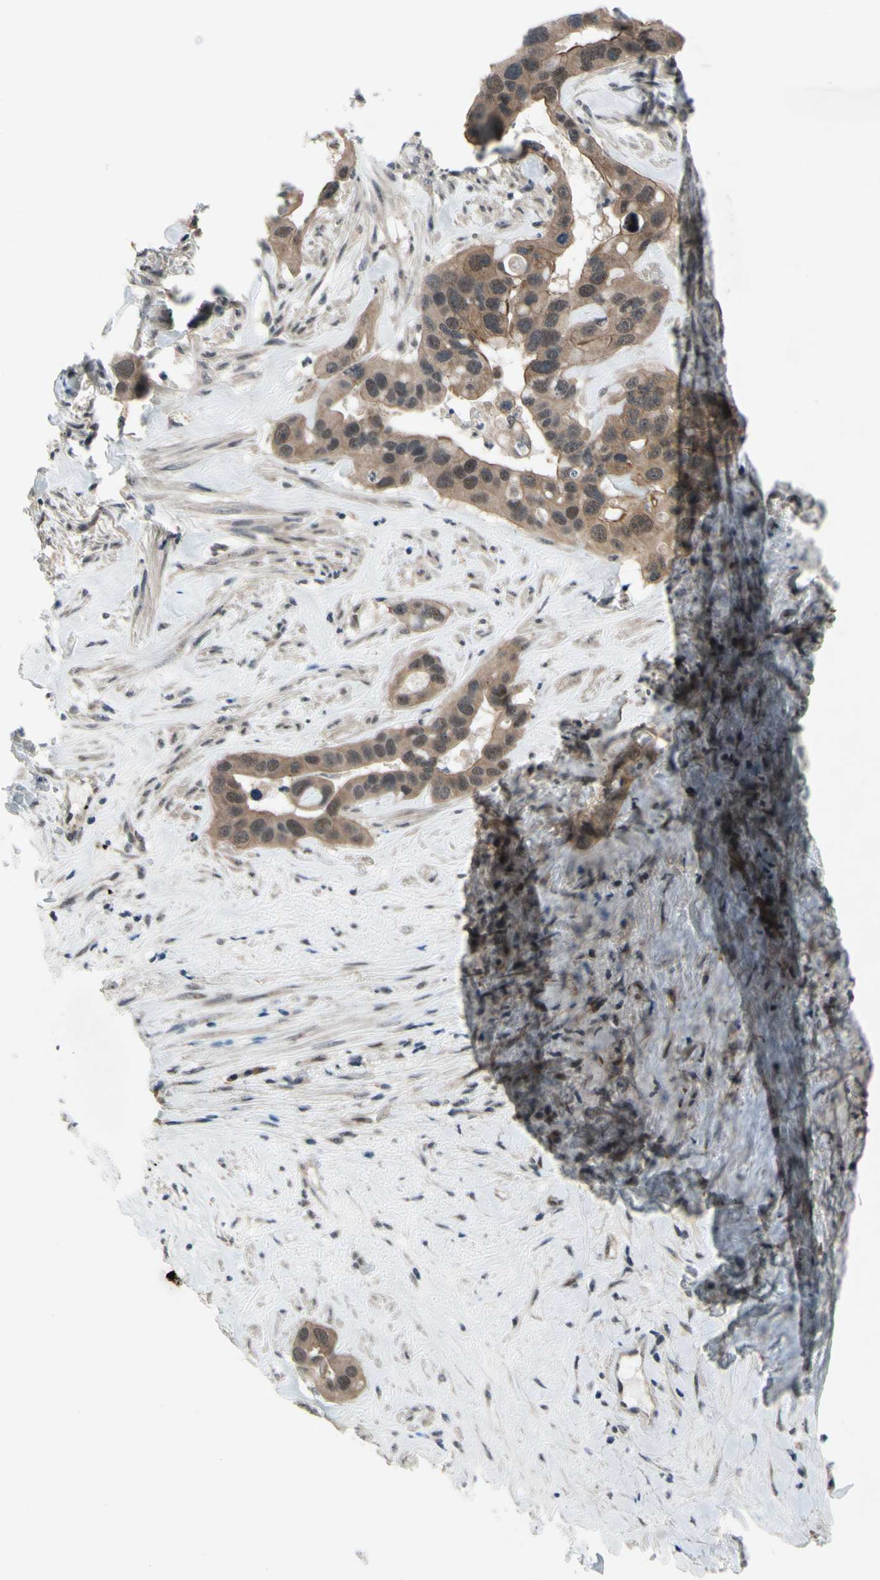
{"staining": {"intensity": "weak", "quantity": ">75%", "location": "cytoplasmic/membranous,nuclear"}, "tissue": "liver cancer", "cell_type": "Tumor cells", "image_type": "cancer", "snomed": [{"axis": "morphology", "description": "Cholangiocarcinoma"}, {"axis": "topography", "description": "Liver"}], "caption": "Immunohistochemistry photomicrograph of liver cholangiocarcinoma stained for a protein (brown), which shows low levels of weak cytoplasmic/membranous and nuclear staining in approximately >75% of tumor cells.", "gene": "TRDMT1", "patient": {"sex": "female", "age": 65}}